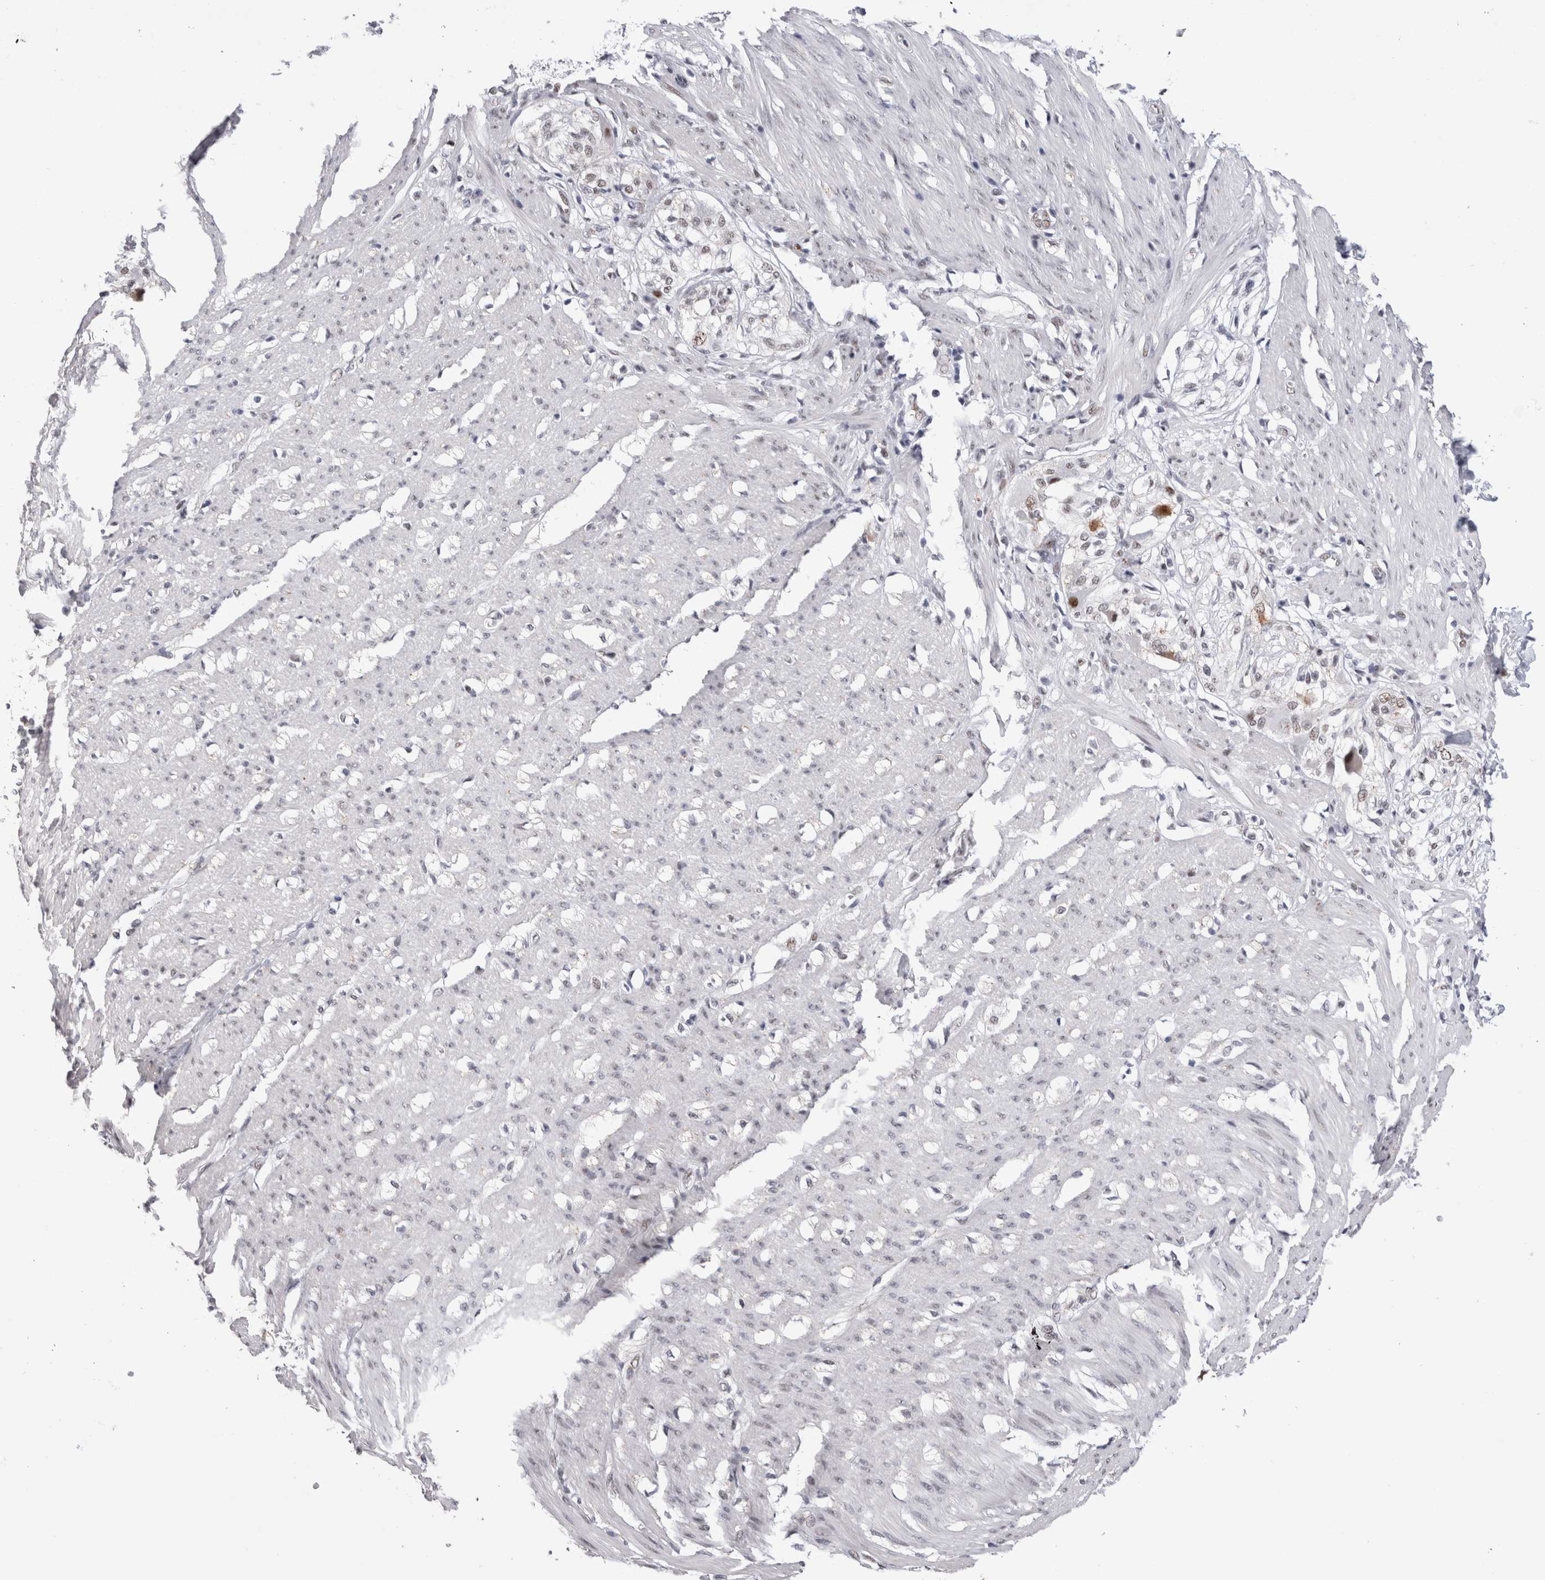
{"staining": {"intensity": "strong", "quantity": "25%-75%", "location": "nuclear"}, "tissue": "smooth muscle", "cell_type": "Smooth muscle cells", "image_type": "normal", "snomed": [{"axis": "morphology", "description": "Normal tissue, NOS"}, {"axis": "morphology", "description": "Adenocarcinoma, NOS"}, {"axis": "topography", "description": "Colon"}, {"axis": "topography", "description": "Peripheral nerve tissue"}], "caption": "The micrograph displays a brown stain indicating the presence of a protein in the nuclear of smooth muscle cells in smooth muscle. The staining was performed using DAB to visualize the protein expression in brown, while the nuclei were stained in blue with hematoxylin (Magnification: 20x).", "gene": "RBM6", "patient": {"sex": "male", "age": 14}}